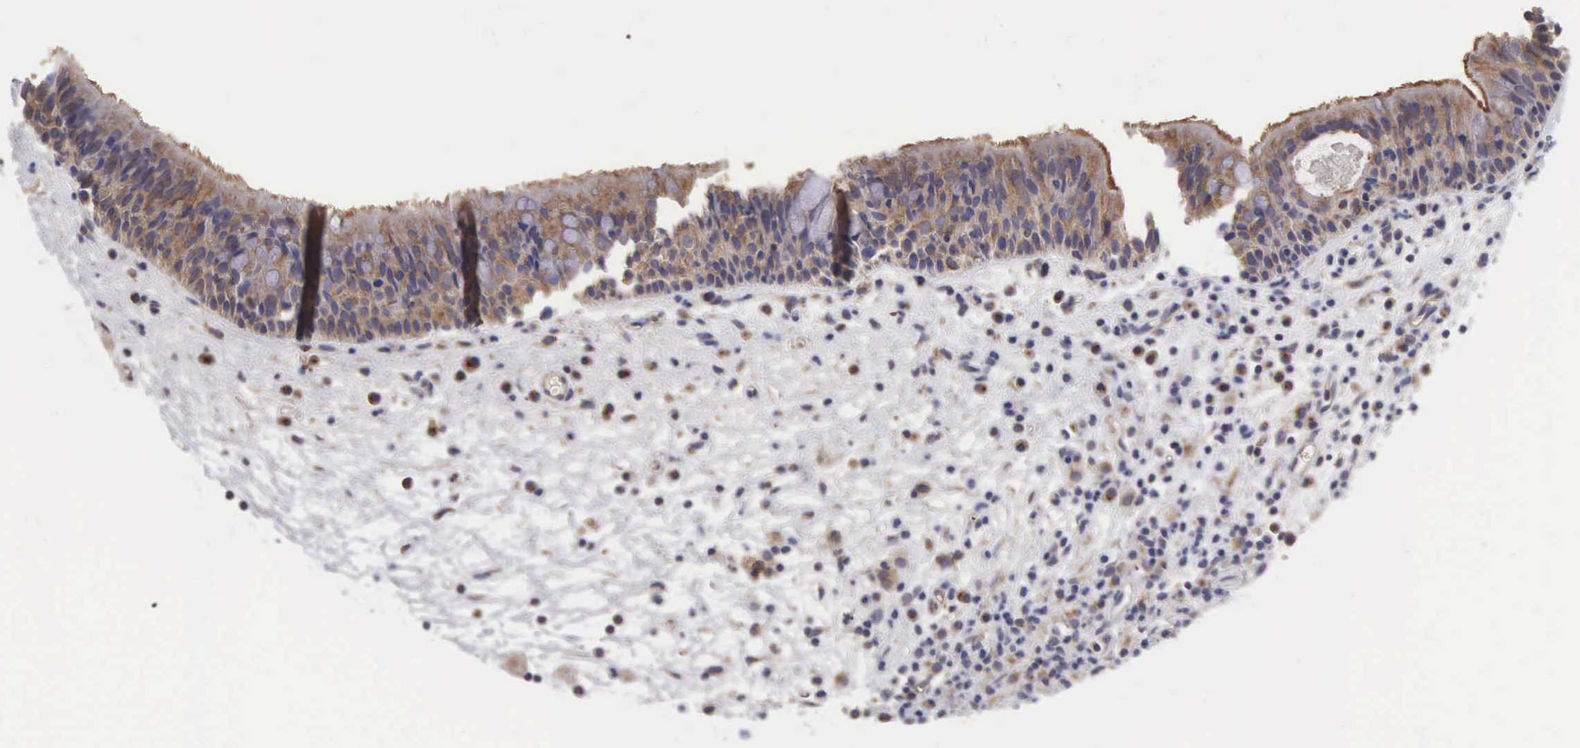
{"staining": {"intensity": "moderate", "quantity": "25%-75%", "location": "cytoplasmic/membranous"}, "tissue": "nasopharynx", "cell_type": "Respiratory epithelial cells", "image_type": "normal", "snomed": [{"axis": "morphology", "description": "Normal tissue, NOS"}, {"axis": "topography", "description": "Nasopharynx"}], "caption": "DAB (3,3'-diaminobenzidine) immunohistochemical staining of benign nasopharynx reveals moderate cytoplasmic/membranous protein positivity in about 25%-75% of respiratory epithelial cells.", "gene": "SLITRK4", "patient": {"sex": "male", "age": 63}}